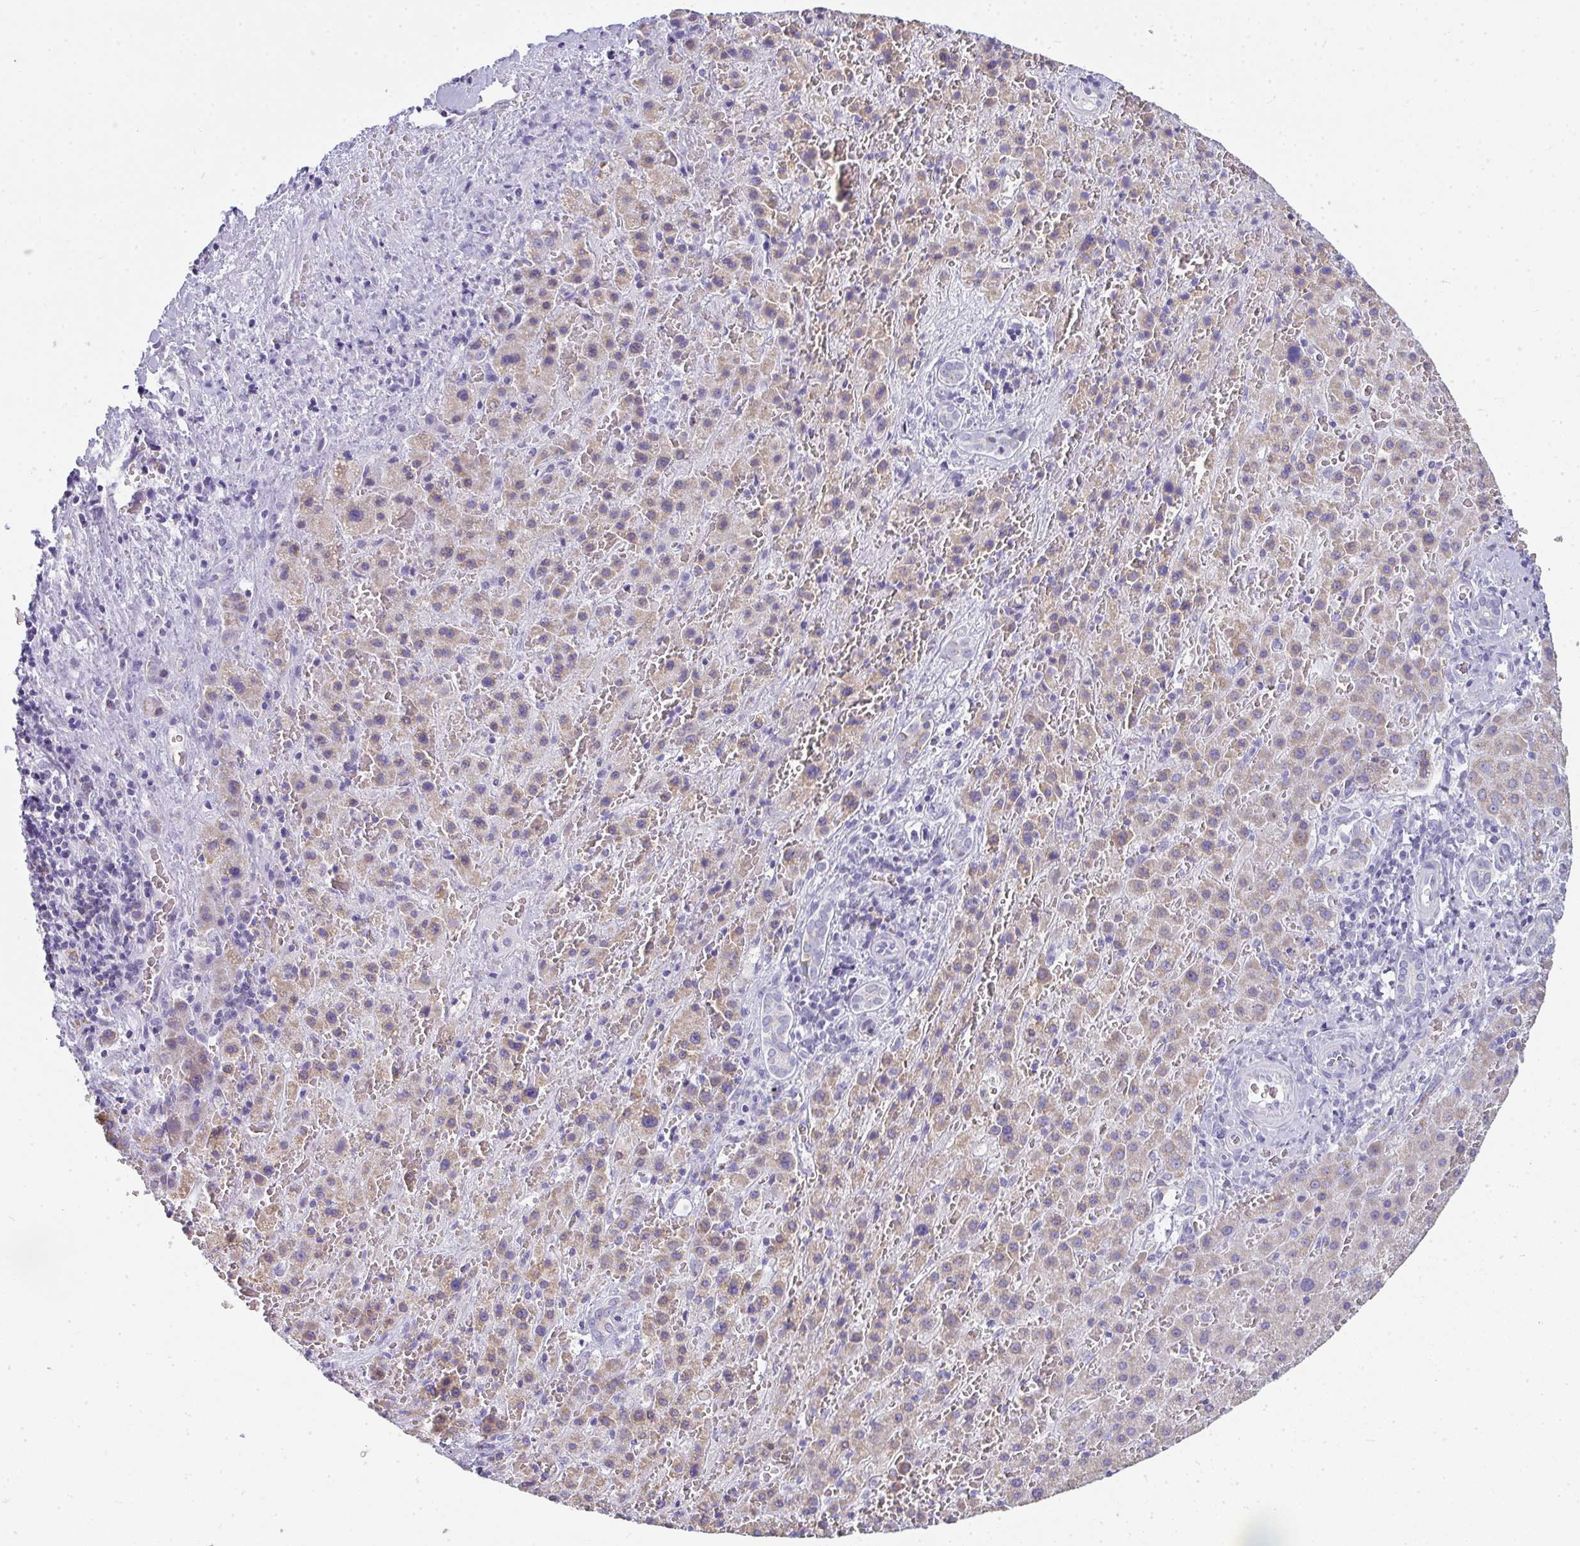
{"staining": {"intensity": "moderate", "quantity": ">75%", "location": "cytoplasmic/membranous"}, "tissue": "liver cancer", "cell_type": "Tumor cells", "image_type": "cancer", "snomed": [{"axis": "morphology", "description": "Carcinoma, Hepatocellular, NOS"}, {"axis": "topography", "description": "Liver"}], "caption": "This histopathology image displays IHC staining of hepatocellular carcinoma (liver), with medium moderate cytoplasmic/membranous staining in about >75% of tumor cells.", "gene": "SLC6A1", "patient": {"sex": "male", "age": 27}}